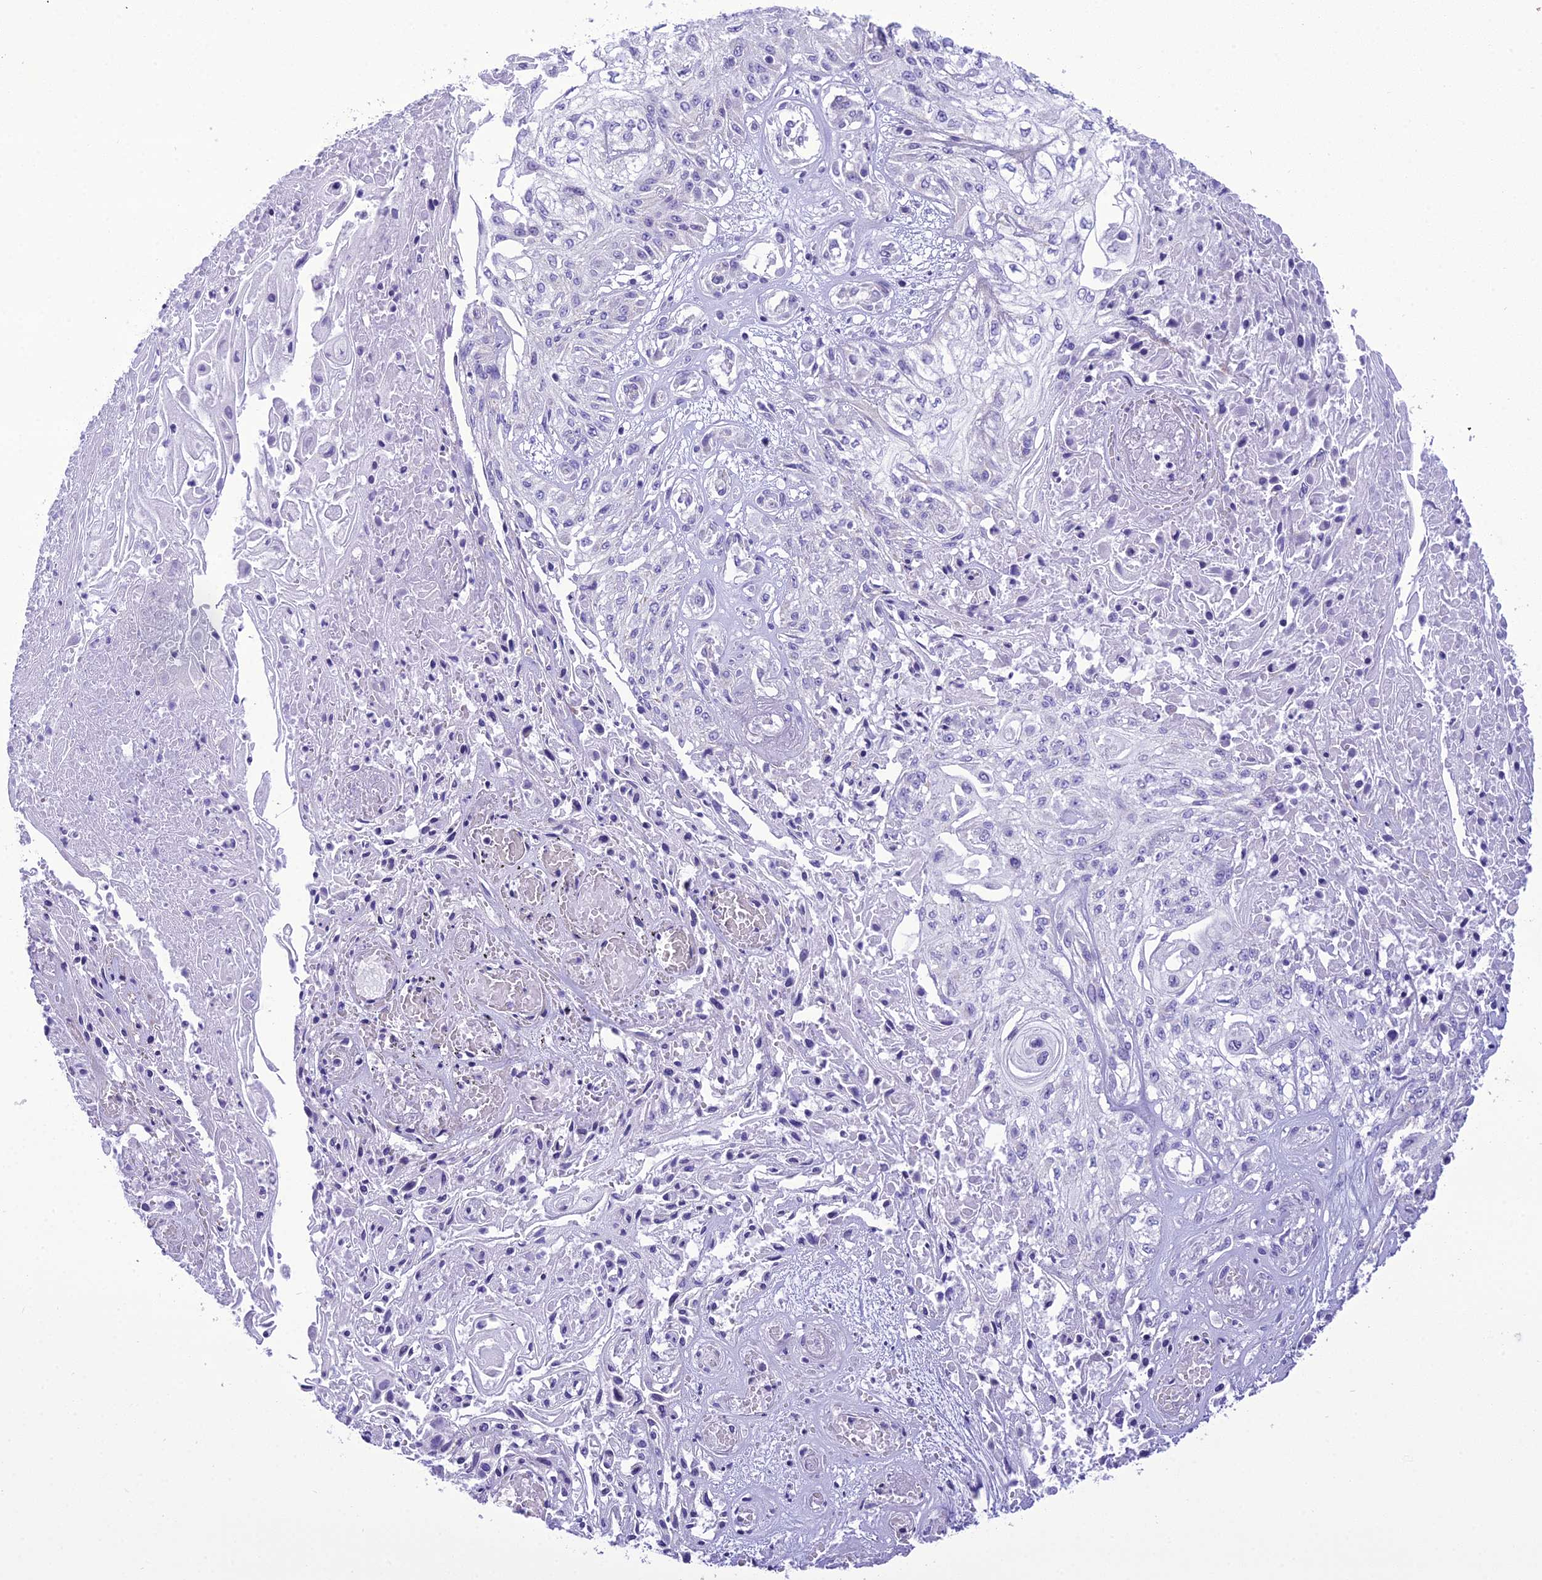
{"staining": {"intensity": "negative", "quantity": "none", "location": "none"}, "tissue": "skin cancer", "cell_type": "Tumor cells", "image_type": "cancer", "snomed": [{"axis": "morphology", "description": "Squamous cell carcinoma, NOS"}, {"axis": "morphology", "description": "Squamous cell carcinoma, metastatic, NOS"}, {"axis": "topography", "description": "Skin"}, {"axis": "topography", "description": "Lymph node"}], "caption": "Tumor cells are negative for brown protein staining in squamous cell carcinoma (skin).", "gene": "B9D2", "patient": {"sex": "male", "age": 75}}